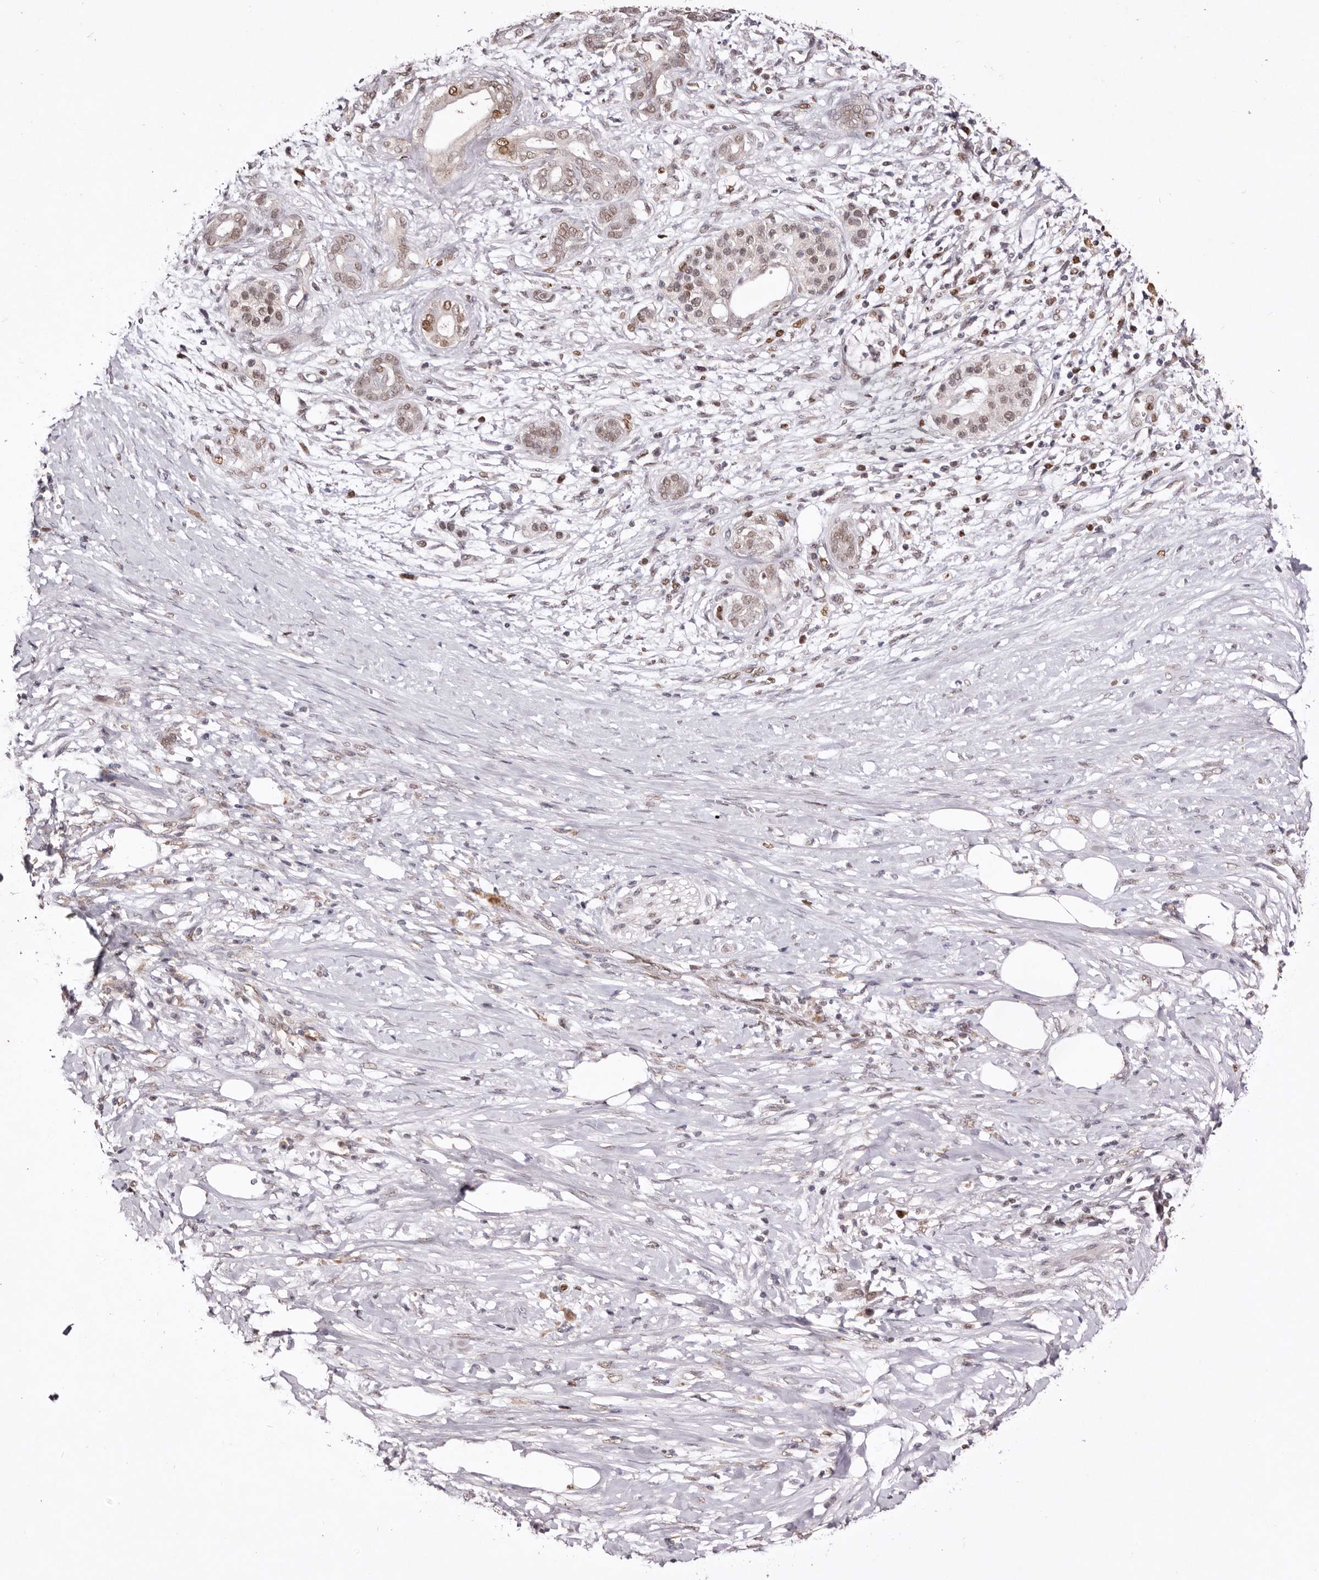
{"staining": {"intensity": "moderate", "quantity": ">75%", "location": "nuclear"}, "tissue": "pancreatic cancer", "cell_type": "Tumor cells", "image_type": "cancer", "snomed": [{"axis": "morphology", "description": "Adenocarcinoma, NOS"}, {"axis": "topography", "description": "Pancreas"}], "caption": "Immunohistochemistry (DAB) staining of human pancreatic cancer (adenocarcinoma) reveals moderate nuclear protein expression in about >75% of tumor cells.", "gene": "NOTCH1", "patient": {"sex": "male", "age": 58}}